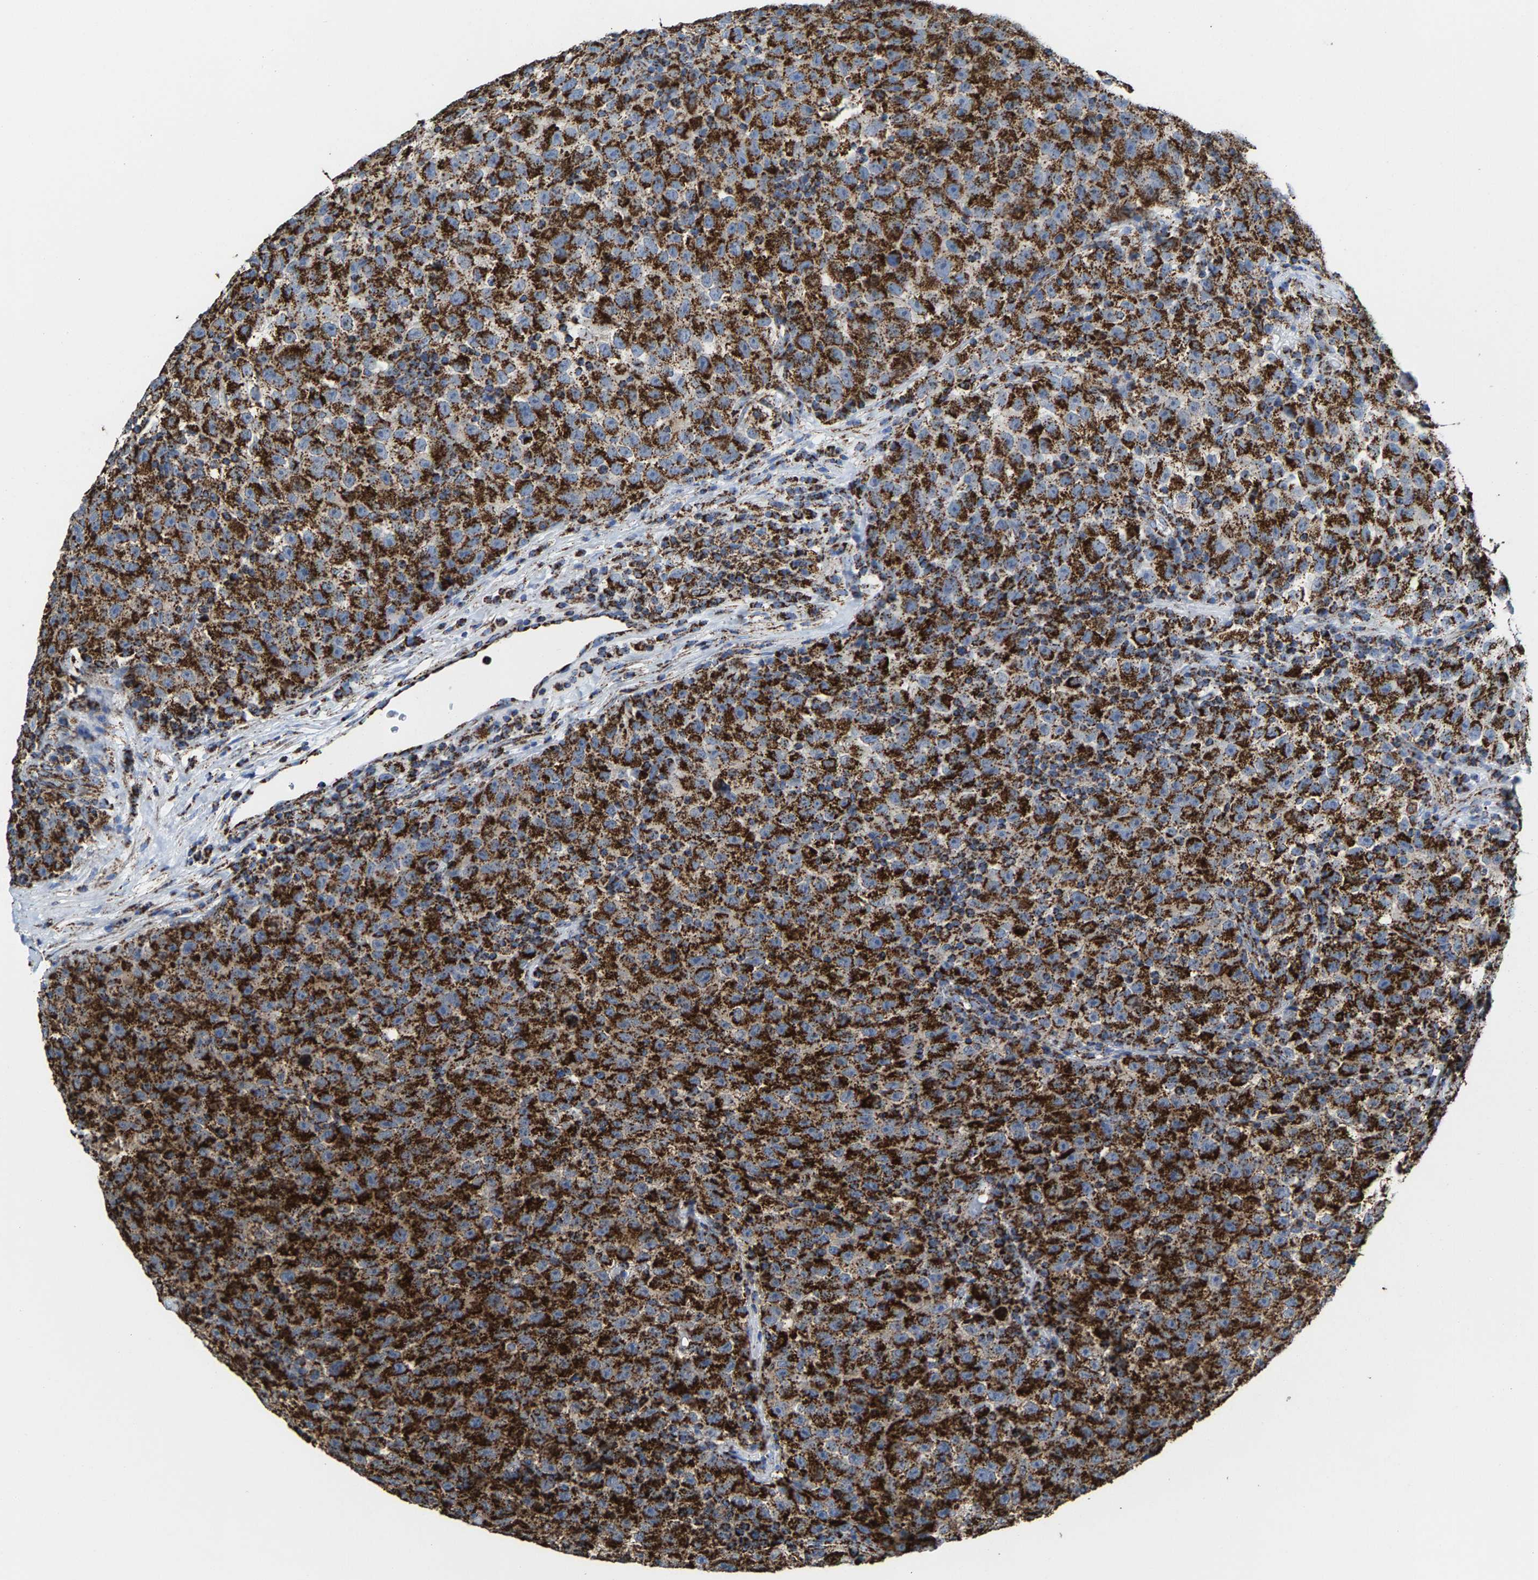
{"staining": {"intensity": "strong", "quantity": ">75%", "location": "cytoplasmic/membranous"}, "tissue": "testis cancer", "cell_type": "Tumor cells", "image_type": "cancer", "snomed": [{"axis": "morphology", "description": "Seminoma, NOS"}, {"axis": "topography", "description": "Testis"}], "caption": "Testis cancer tissue shows strong cytoplasmic/membranous positivity in approximately >75% of tumor cells", "gene": "ECHS1", "patient": {"sex": "male", "age": 22}}